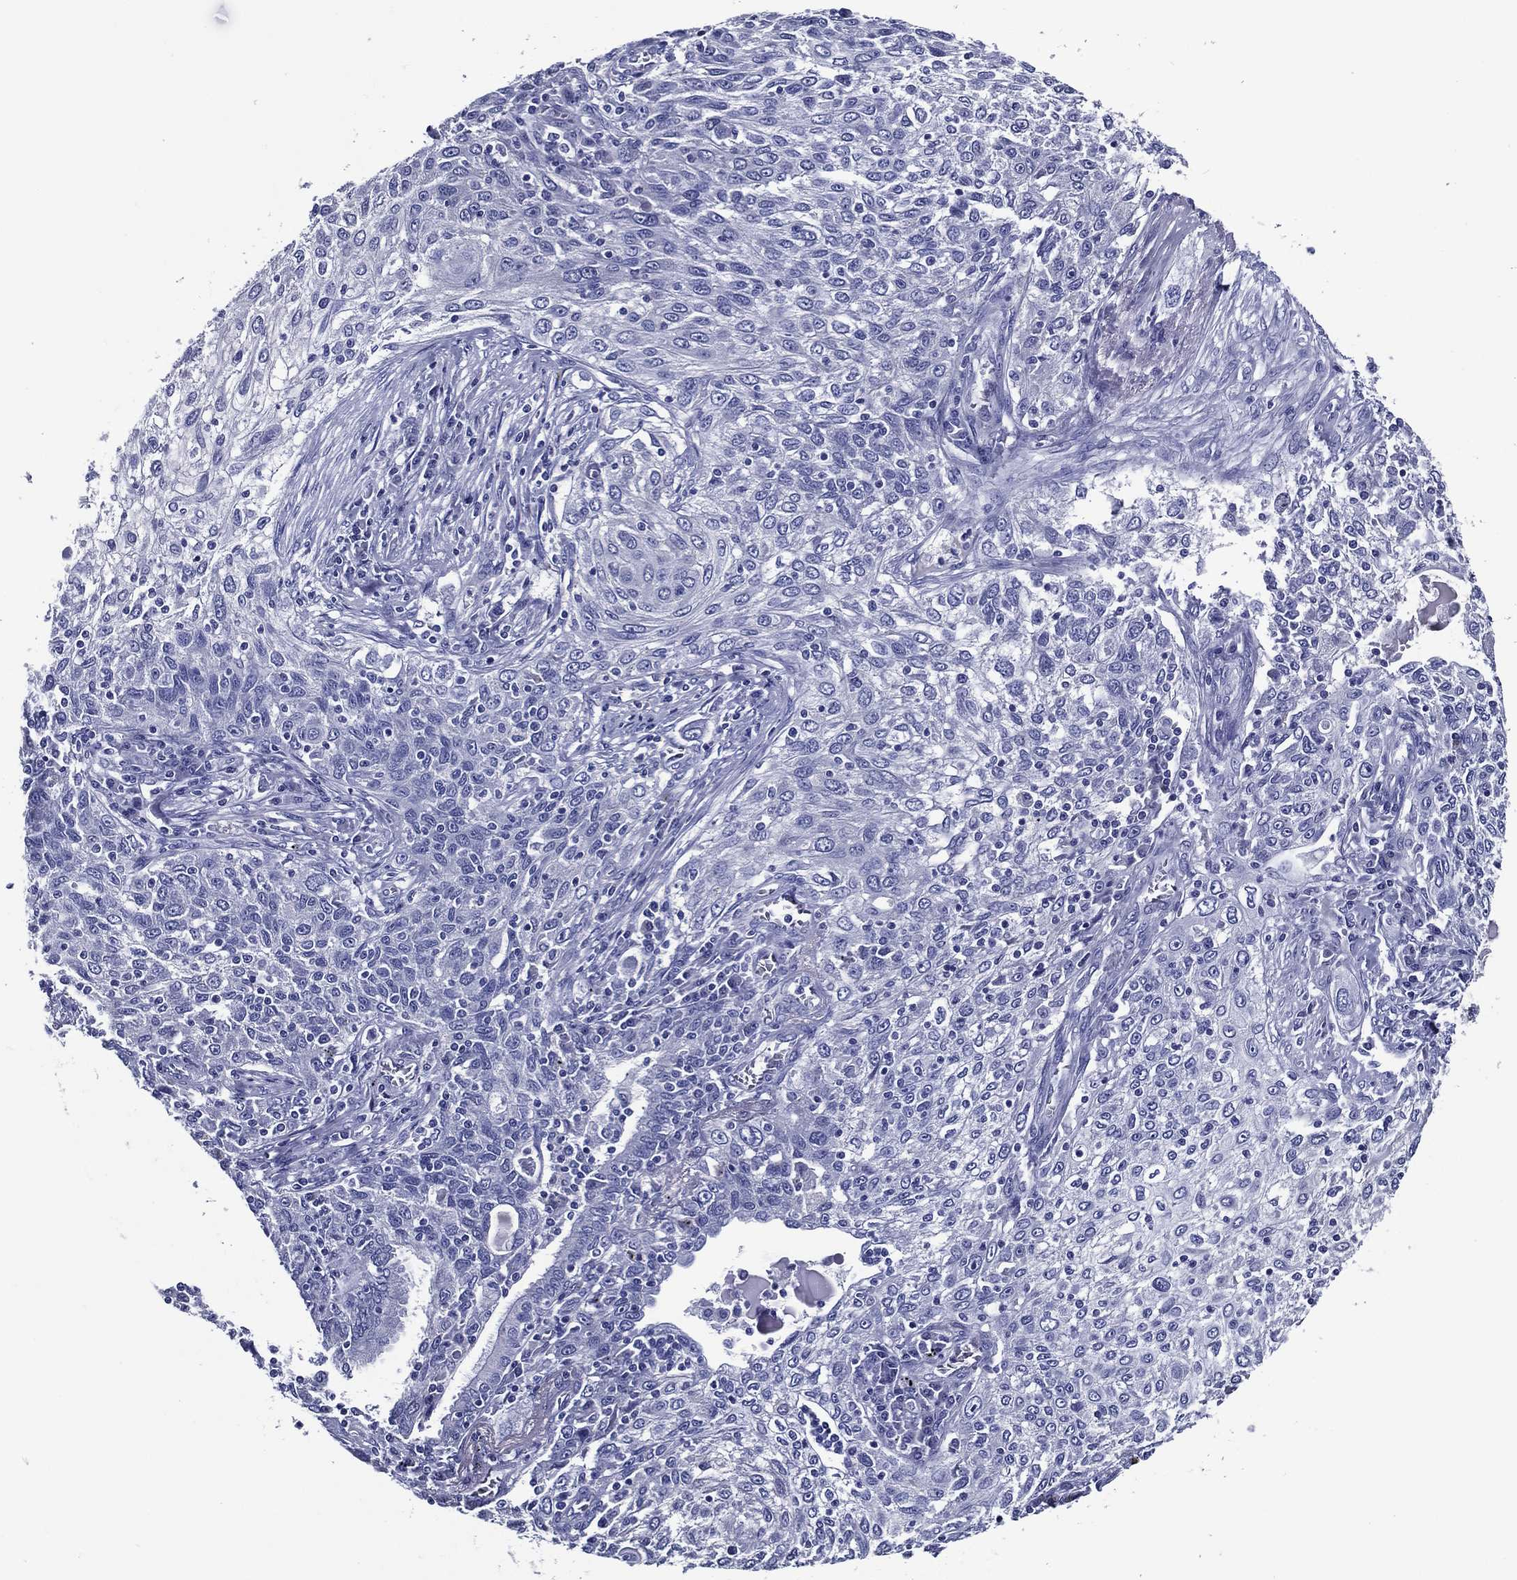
{"staining": {"intensity": "negative", "quantity": "none", "location": "none"}, "tissue": "lung cancer", "cell_type": "Tumor cells", "image_type": "cancer", "snomed": [{"axis": "morphology", "description": "Squamous cell carcinoma, NOS"}, {"axis": "topography", "description": "Lung"}], "caption": "DAB (3,3'-diaminobenzidine) immunohistochemical staining of human lung cancer exhibits no significant staining in tumor cells.", "gene": "ACE2", "patient": {"sex": "female", "age": 69}}